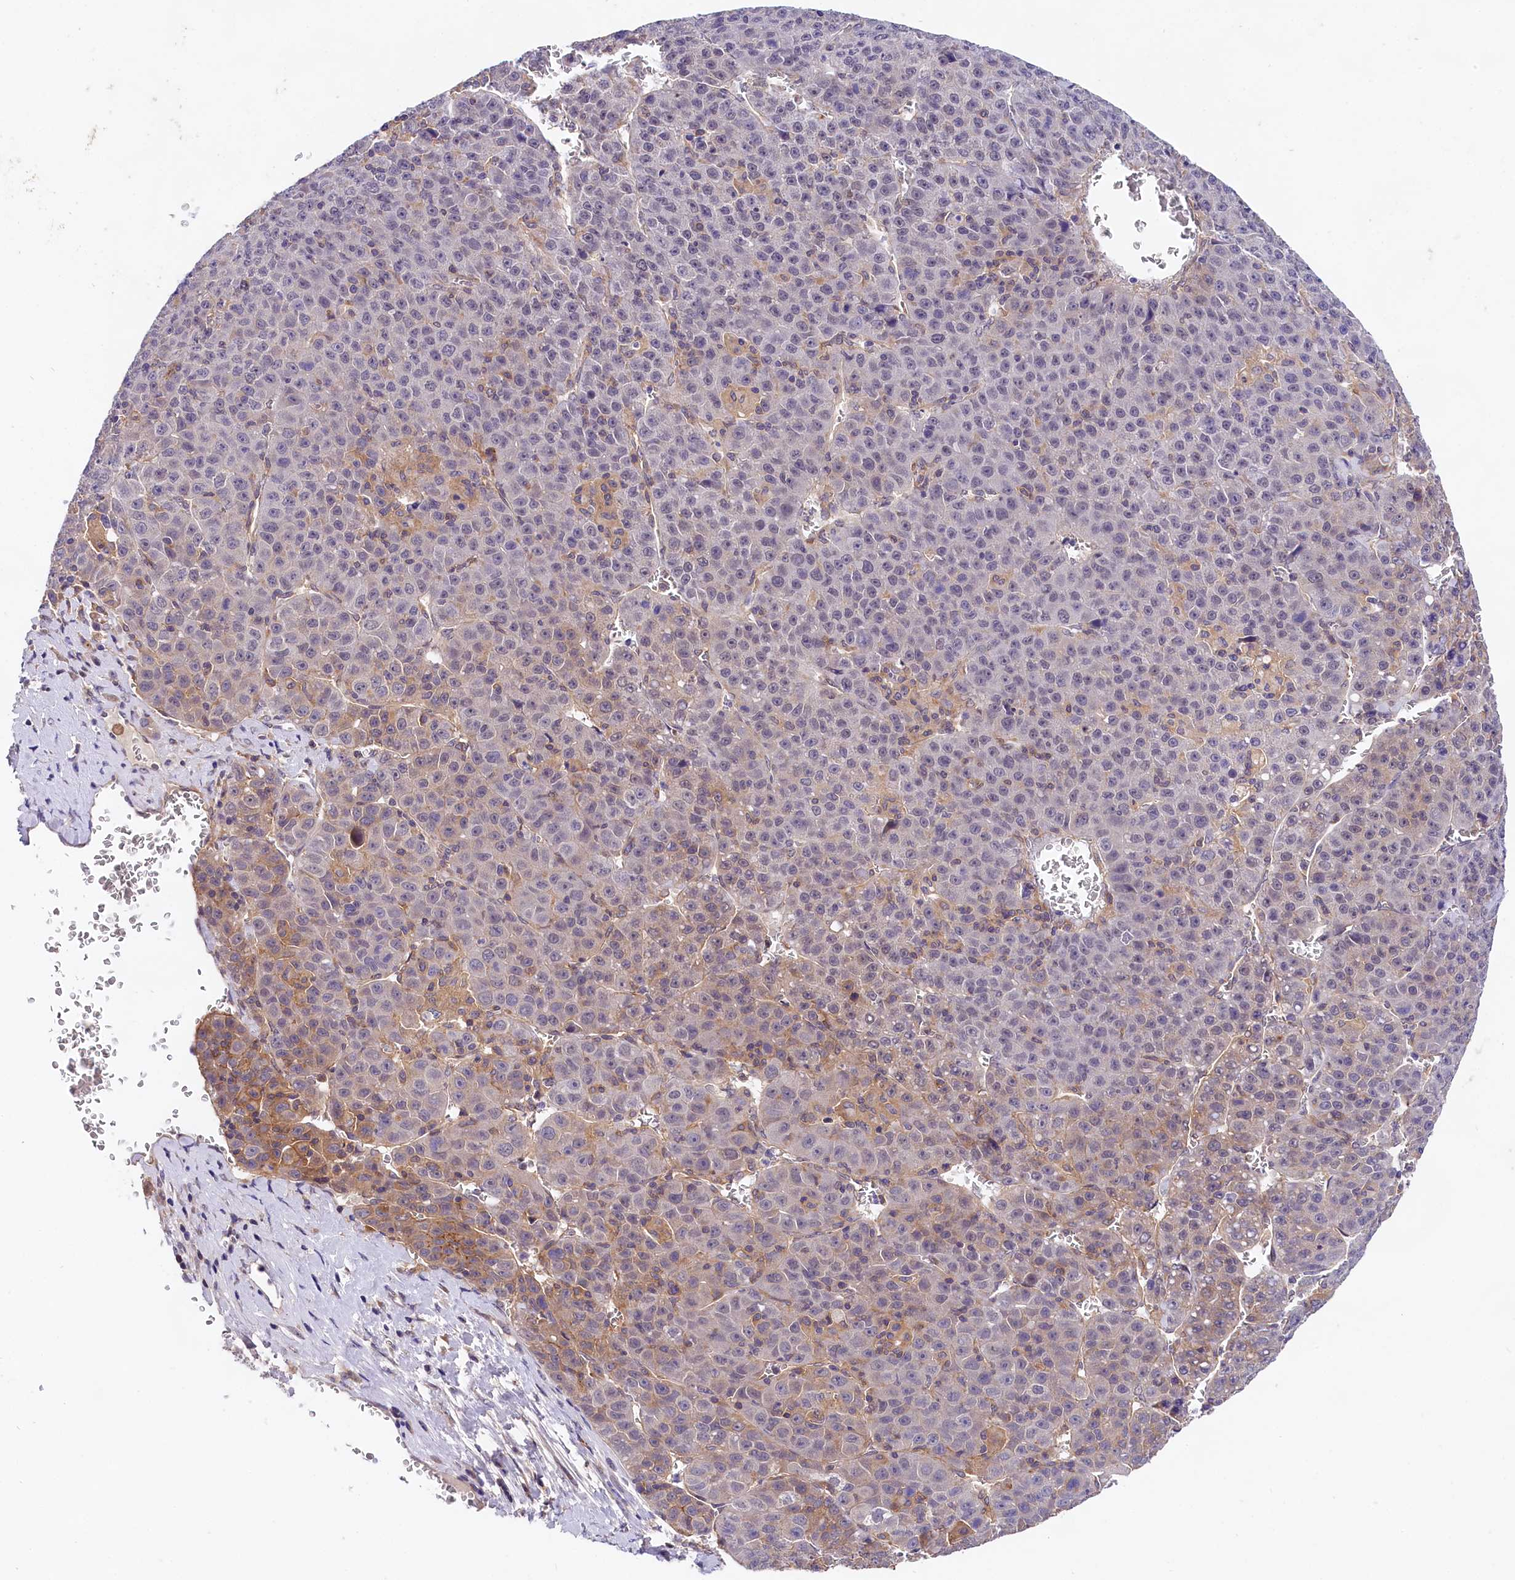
{"staining": {"intensity": "negative", "quantity": "none", "location": "none"}, "tissue": "liver cancer", "cell_type": "Tumor cells", "image_type": "cancer", "snomed": [{"axis": "morphology", "description": "Carcinoma, Hepatocellular, NOS"}, {"axis": "topography", "description": "Liver"}], "caption": "This is a photomicrograph of immunohistochemistry staining of liver hepatocellular carcinoma, which shows no expression in tumor cells.", "gene": "OAS3", "patient": {"sex": "female", "age": 53}}